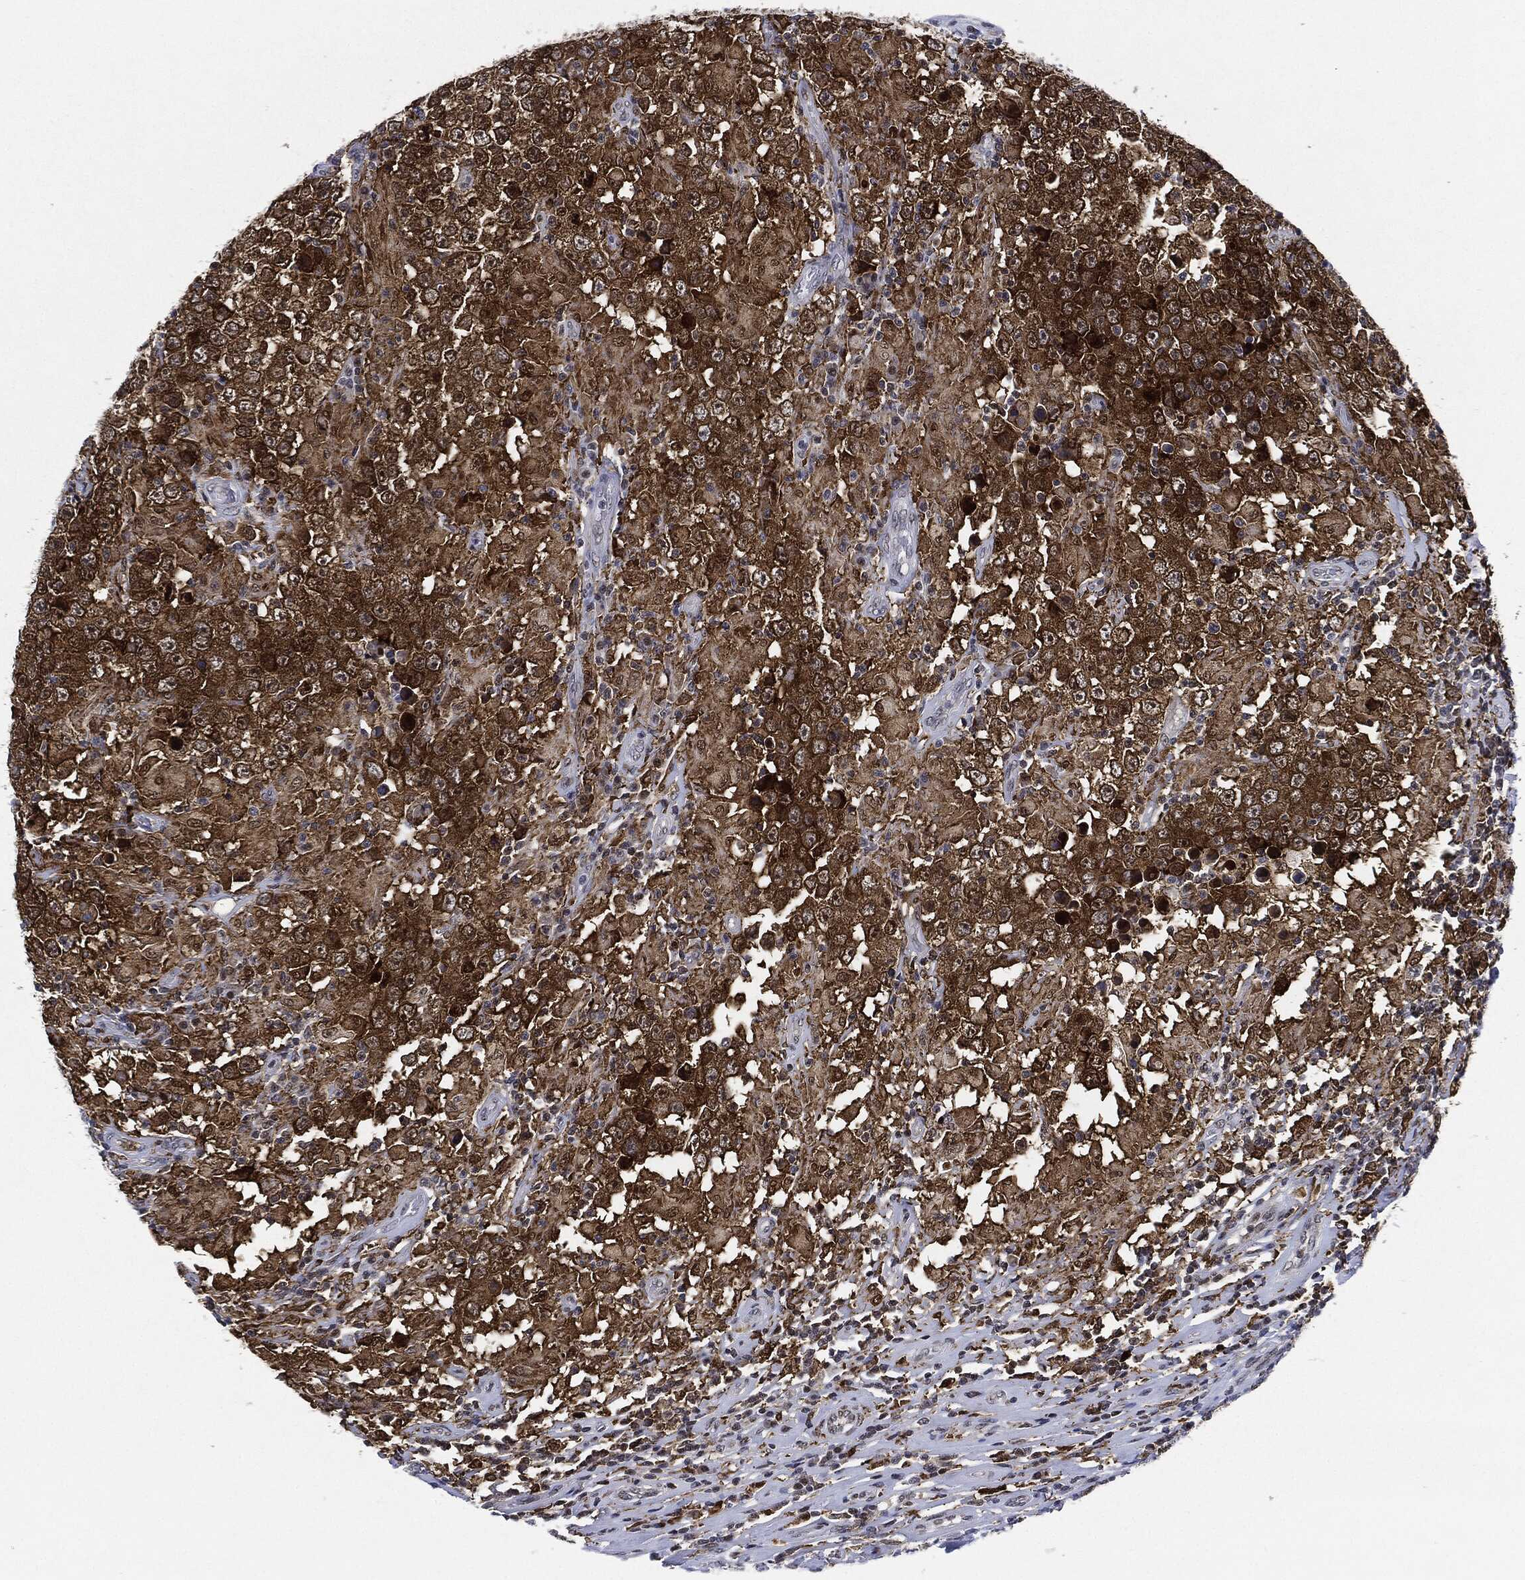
{"staining": {"intensity": "strong", "quantity": ">75%", "location": "cytoplasmic/membranous"}, "tissue": "testis cancer", "cell_type": "Tumor cells", "image_type": "cancer", "snomed": [{"axis": "morphology", "description": "Seminoma, NOS"}, {"axis": "morphology", "description": "Carcinoma, Embryonal, NOS"}, {"axis": "topography", "description": "Testis"}], "caption": "Immunohistochemical staining of human testis seminoma displays high levels of strong cytoplasmic/membranous protein expression in approximately >75% of tumor cells. Immunohistochemistry stains the protein in brown and the nuclei are stained blue.", "gene": "NANOS3", "patient": {"sex": "male", "age": 41}}